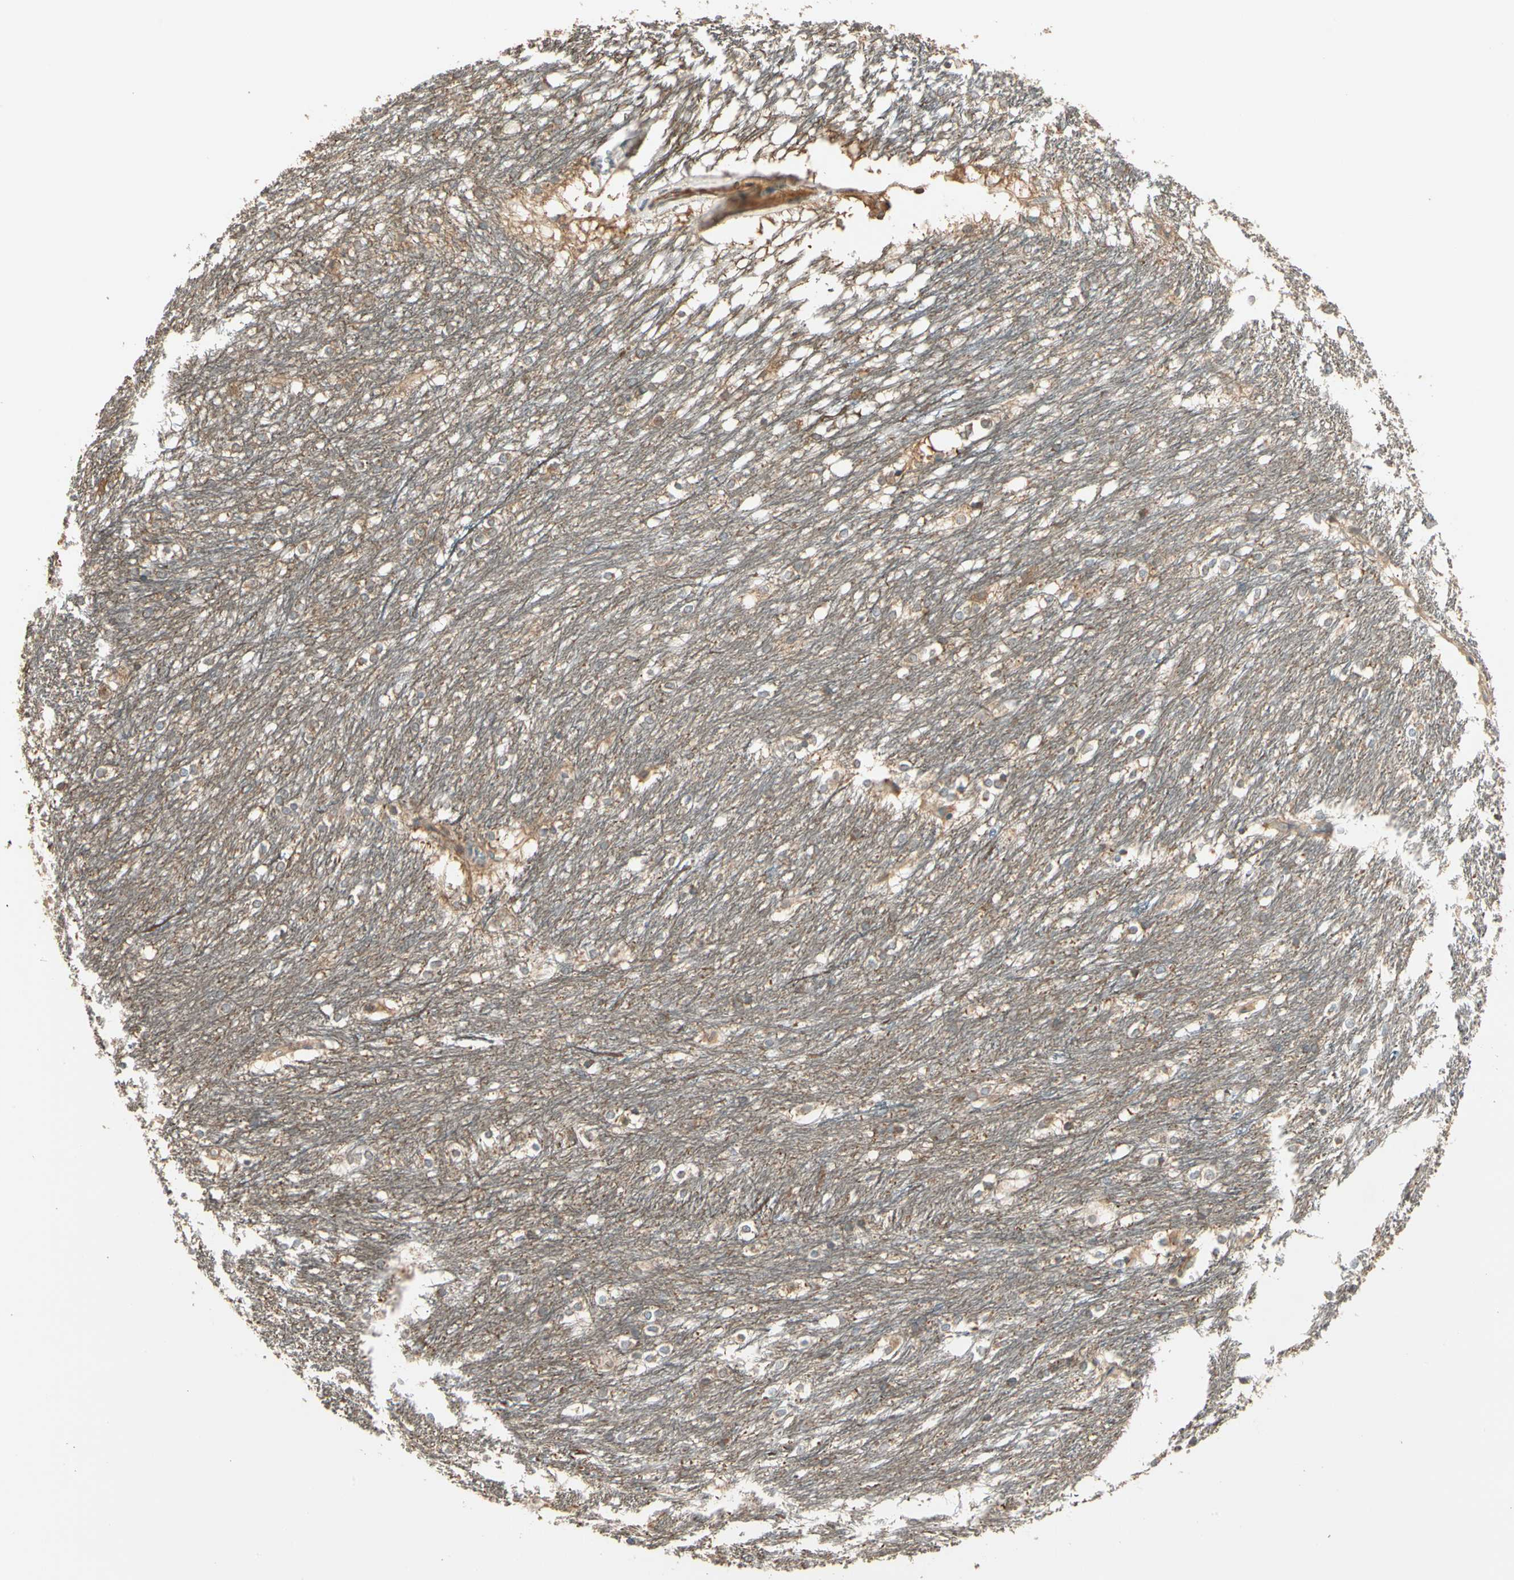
{"staining": {"intensity": "weak", "quantity": "25%-75%", "location": "cytoplasmic/membranous"}, "tissue": "caudate", "cell_type": "Glial cells", "image_type": "normal", "snomed": [{"axis": "morphology", "description": "Normal tissue, NOS"}, {"axis": "topography", "description": "Lateral ventricle wall"}], "caption": "Protein analysis of unremarkable caudate reveals weak cytoplasmic/membranous expression in about 25%-75% of glial cells.", "gene": "TNFRSF21", "patient": {"sex": "female", "age": 19}}